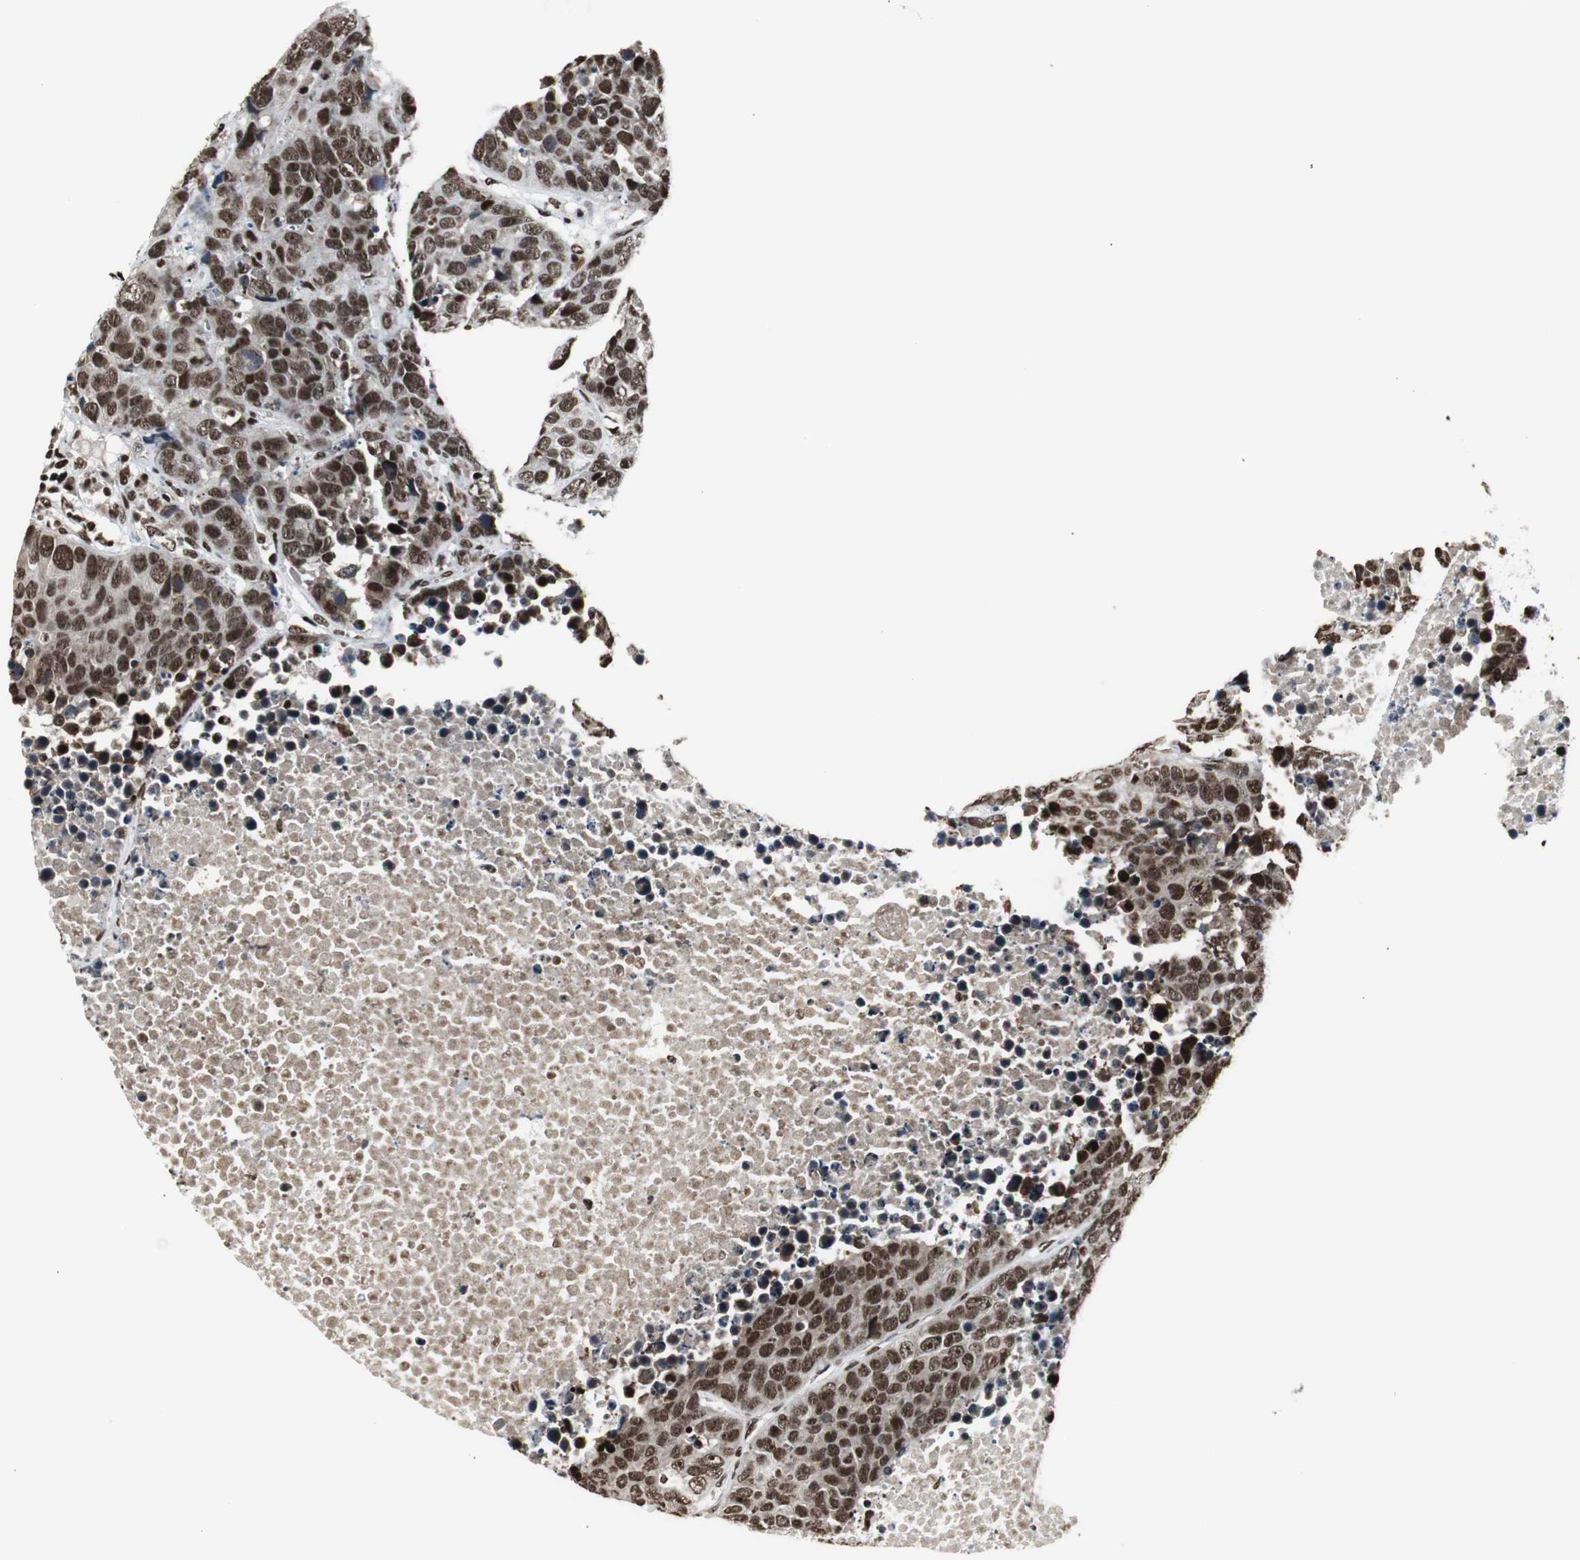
{"staining": {"intensity": "strong", "quantity": ">75%", "location": "nuclear"}, "tissue": "carcinoid", "cell_type": "Tumor cells", "image_type": "cancer", "snomed": [{"axis": "morphology", "description": "Carcinoid, malignant, NOS"}, {"axis": "topography", "description": "Lung"}], "caption": "Carcinoid (malignant) stained with IHC reveals strong nuclear staining in about >75% of tumor cells. The protein is stained brown, and the nuclei are stained in blue (DAB (3,3'-diaminobenzidine) IHC with brightfield microscopy, high magnification).", "gene": "PARN", "patient": {"sex": "male", "age": 60}}